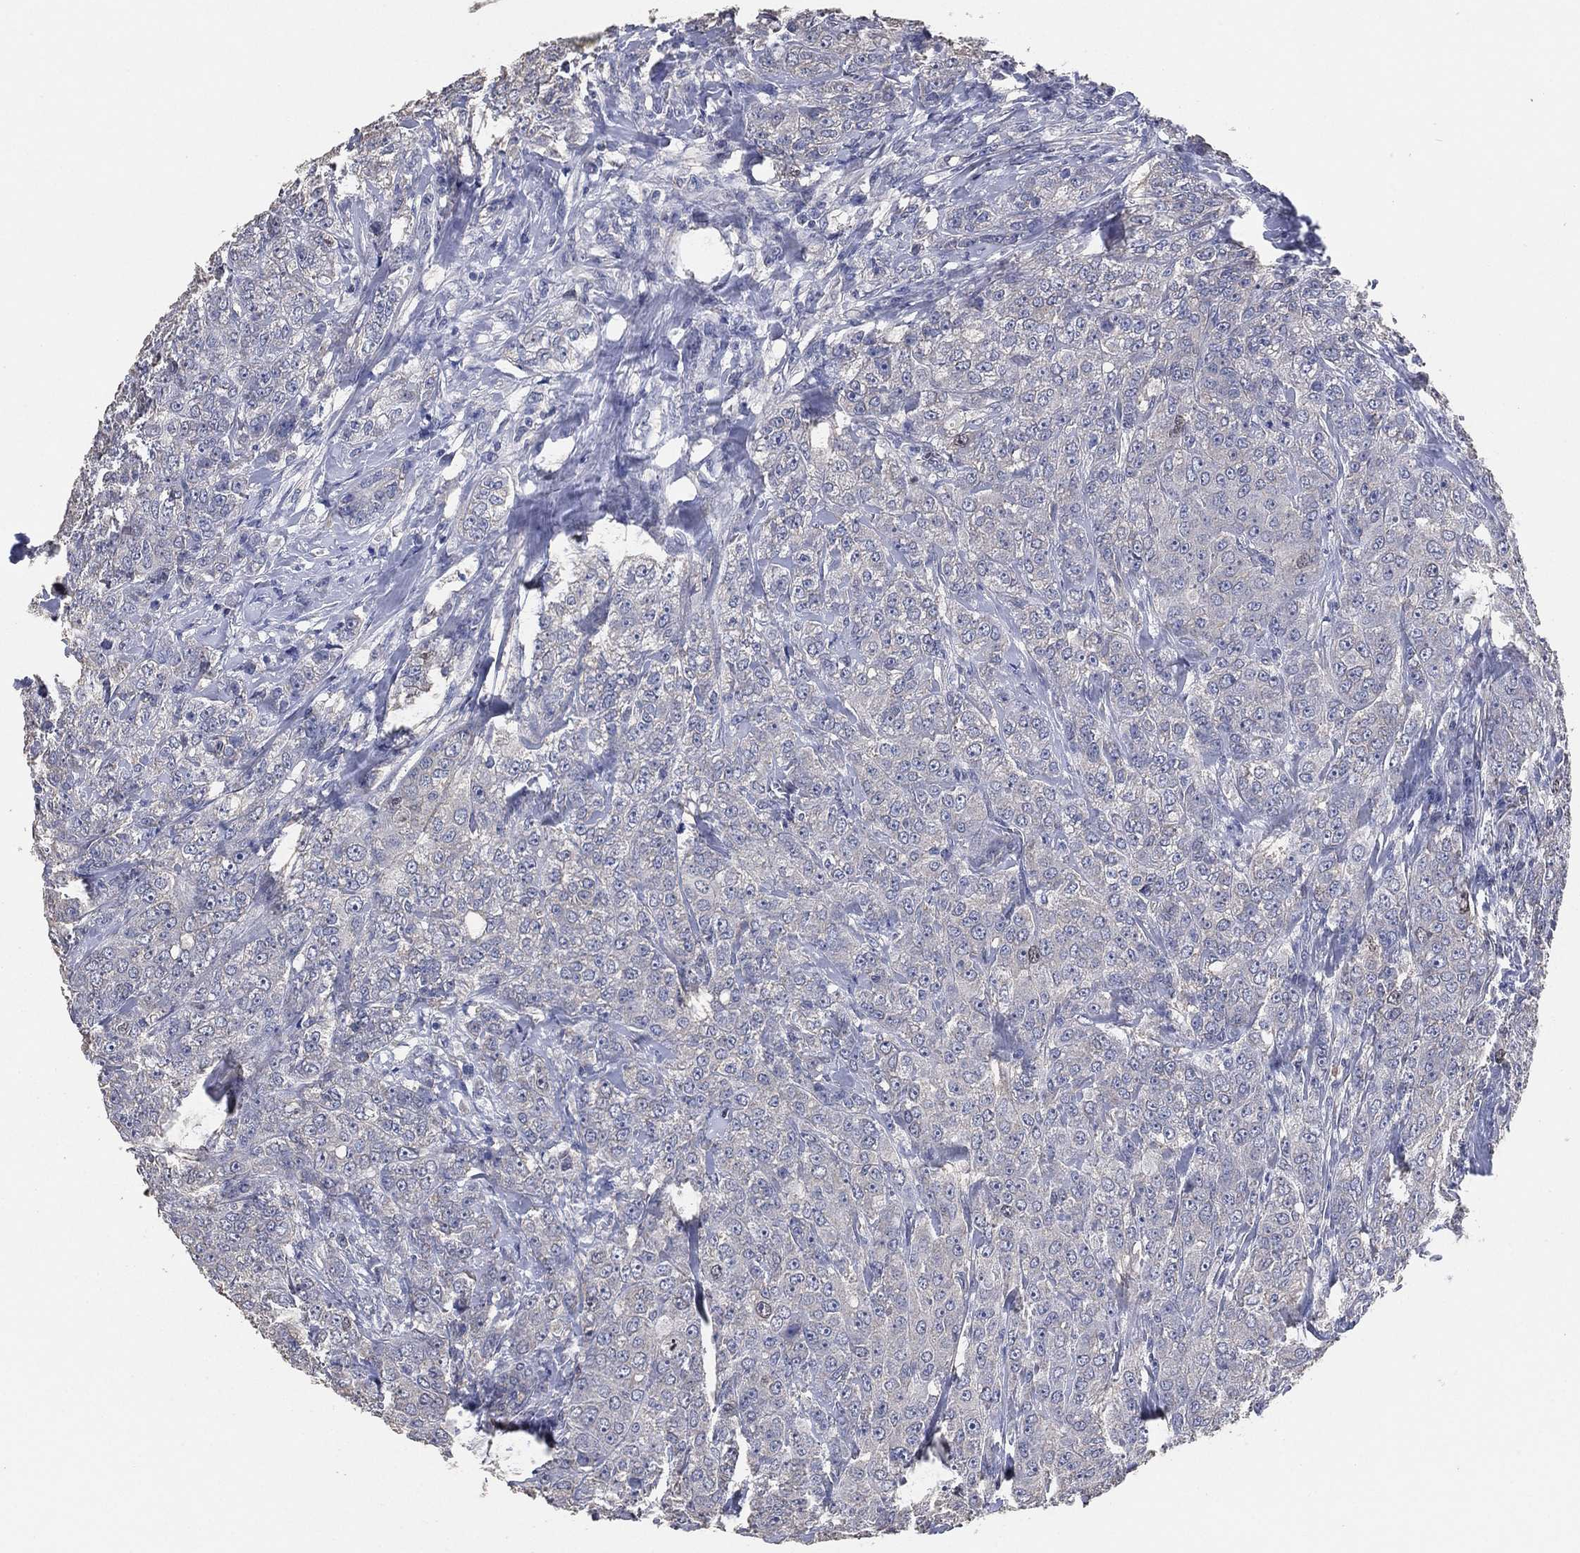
{"staining": {"intensity": "negative", "quantity": "none", "location": "none"}, "tissue": "breast cancer", "cell_type": "Tumor cells", "image_type": "cancer", "snomed": [{"axis": "morphology", "description": "Duct carcinoma"}, {"axis": "topography", "description": "Breast"}], "caption": "The histopathology image reveals no staining of tumor cells in breast cancer (invasive ductal carcinoma). (Immunohistochemistry, brightfield microscopy, high magnification).", "gene": "KLK5", "patient": {"sex": "female", "age": 43}}